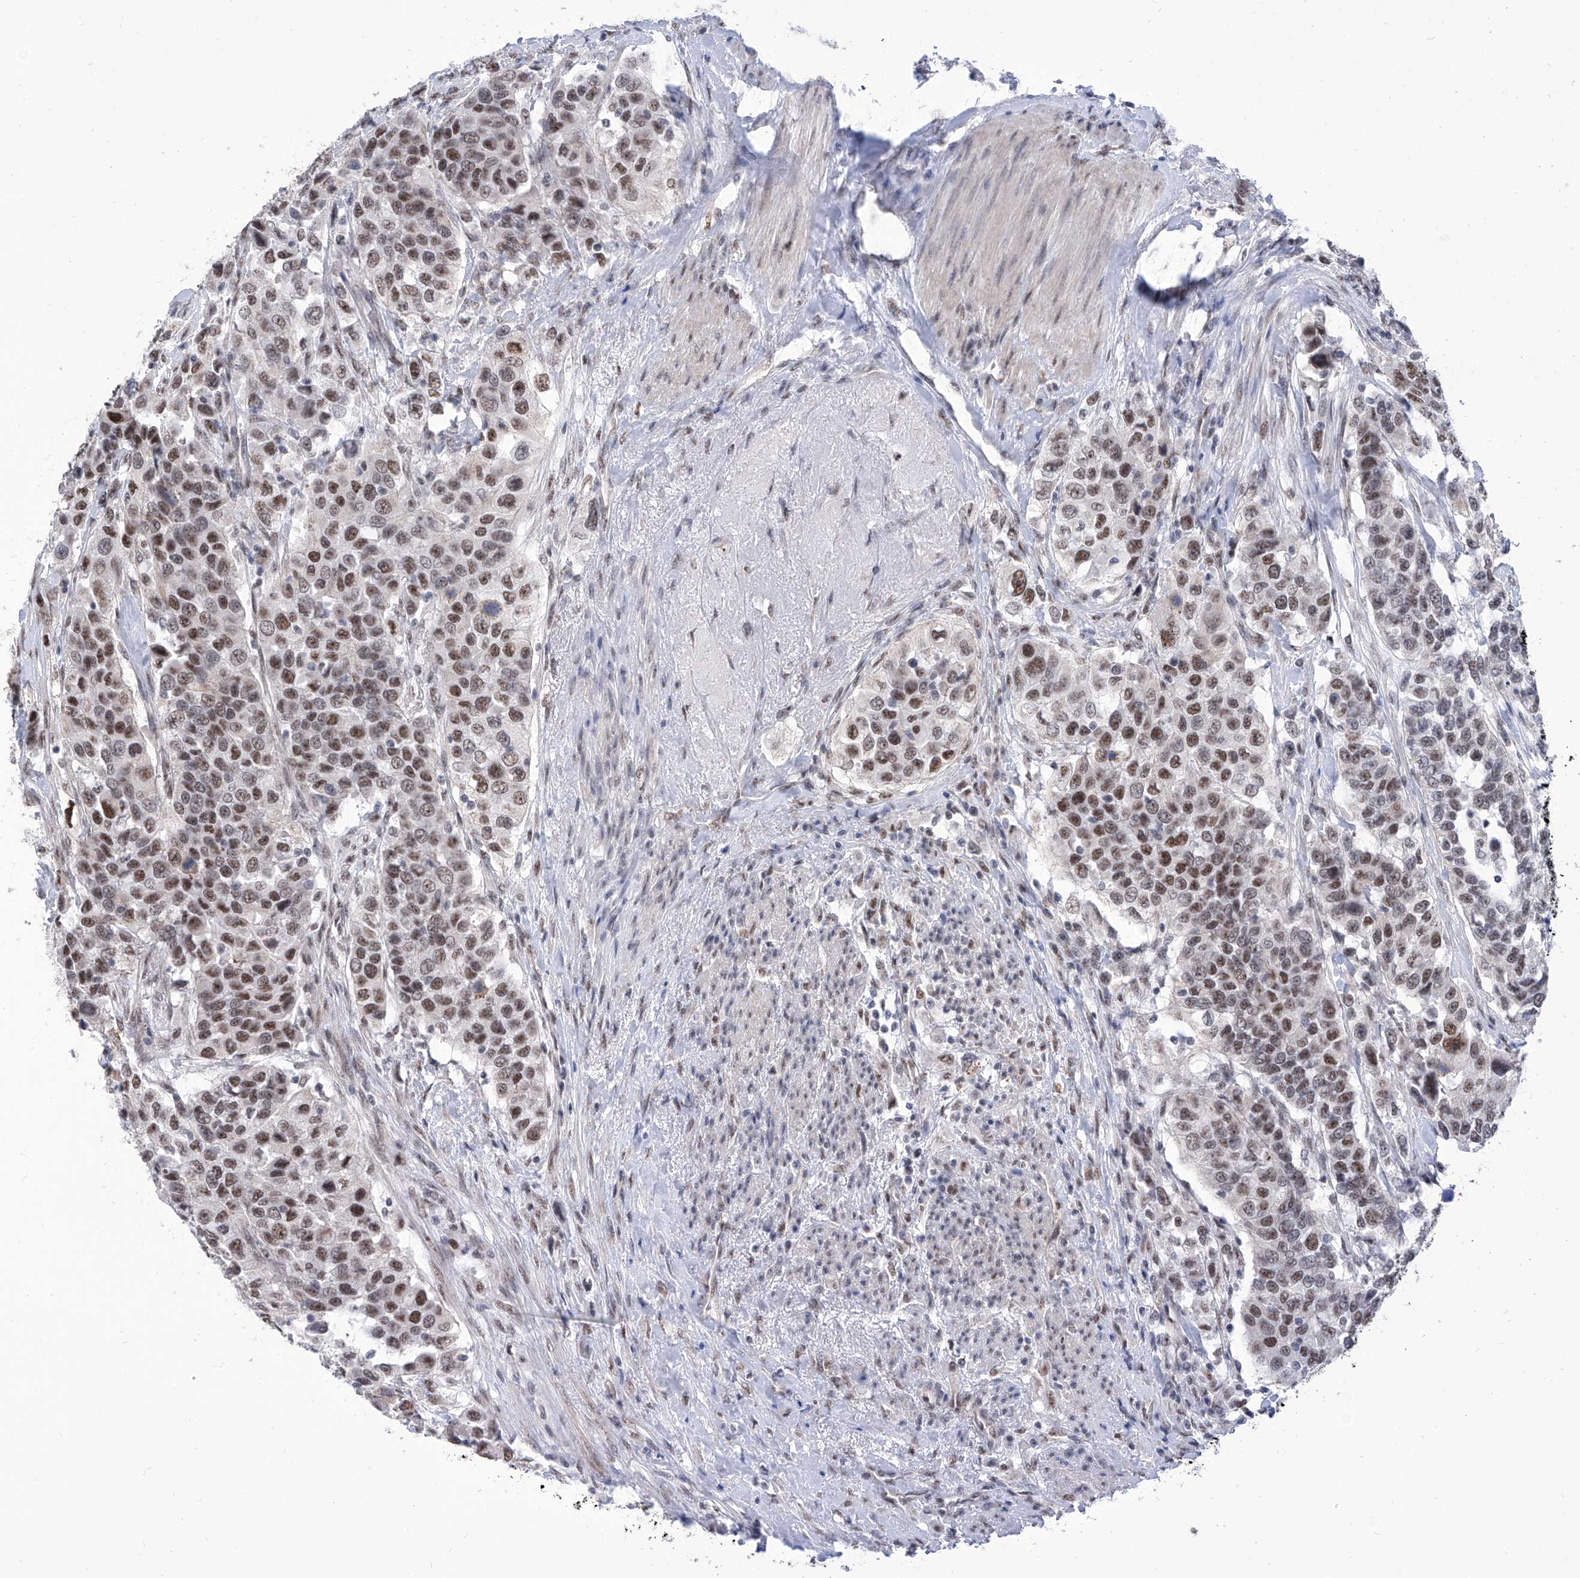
{"staining": {"intensity": "moderate", "quantity": ">75%", "location": "nuclear"}, "tissue": "urothelial cancer", "cell_type": "Tumor cells", "image_type": "cancer", "snomed": [{"axis": "morphology", "description": "Urothelial carcinoma, High grade"}, {"axis": "topography", "description": "Urinary bladder"}], "caption": "Moderate nuclear protein positivity is identified in about >75% of tumor cells in urothelial cancer.", "gene": "SART1", "patient": {"sex": "female", "age": 80}}